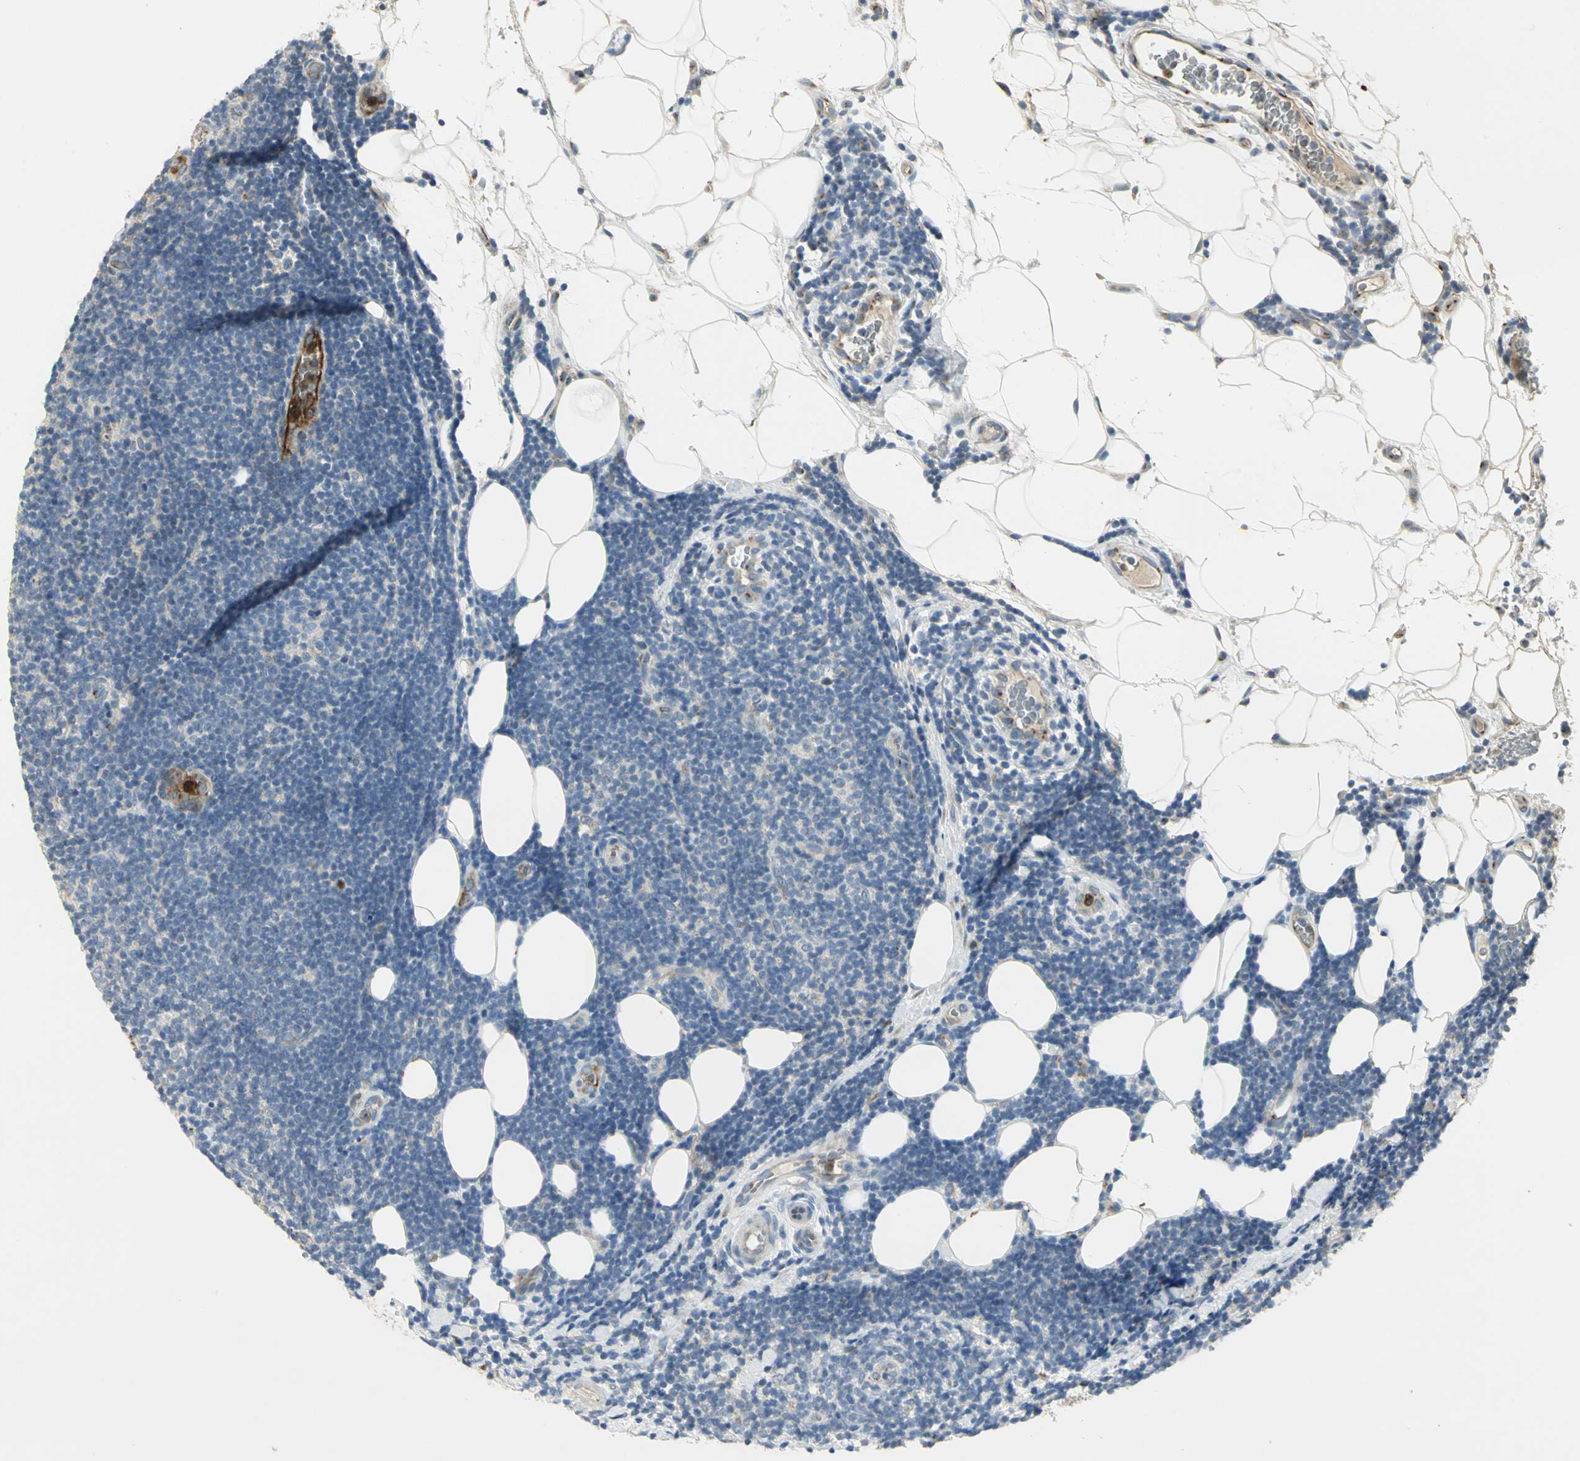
{"staining": {"intensity": "negative", "quantity": "none", "location": "none"}, "tissue": "lymphoma", "cell_type": "Tumor cells", "image_type": "cancer", "snomed": [{"axis": "morphology", "description": "Malignant lymphoma, non-Hodgkin's type, Low grade"}, {"axis": "topography", "description": "Lymph node"}], "caption": "Tumor cells show no significant expression in low-grade malignant lymphoma, non-Hodgkin's type. (Stains: DAB (3,3'-diaminobenzidine) IHC with hematoxylin counter stain, Microscopy: brightfield microscopy at high magnification).", "gene": "TM9SF2", "patient": {"sex": "male", "age": 83}}